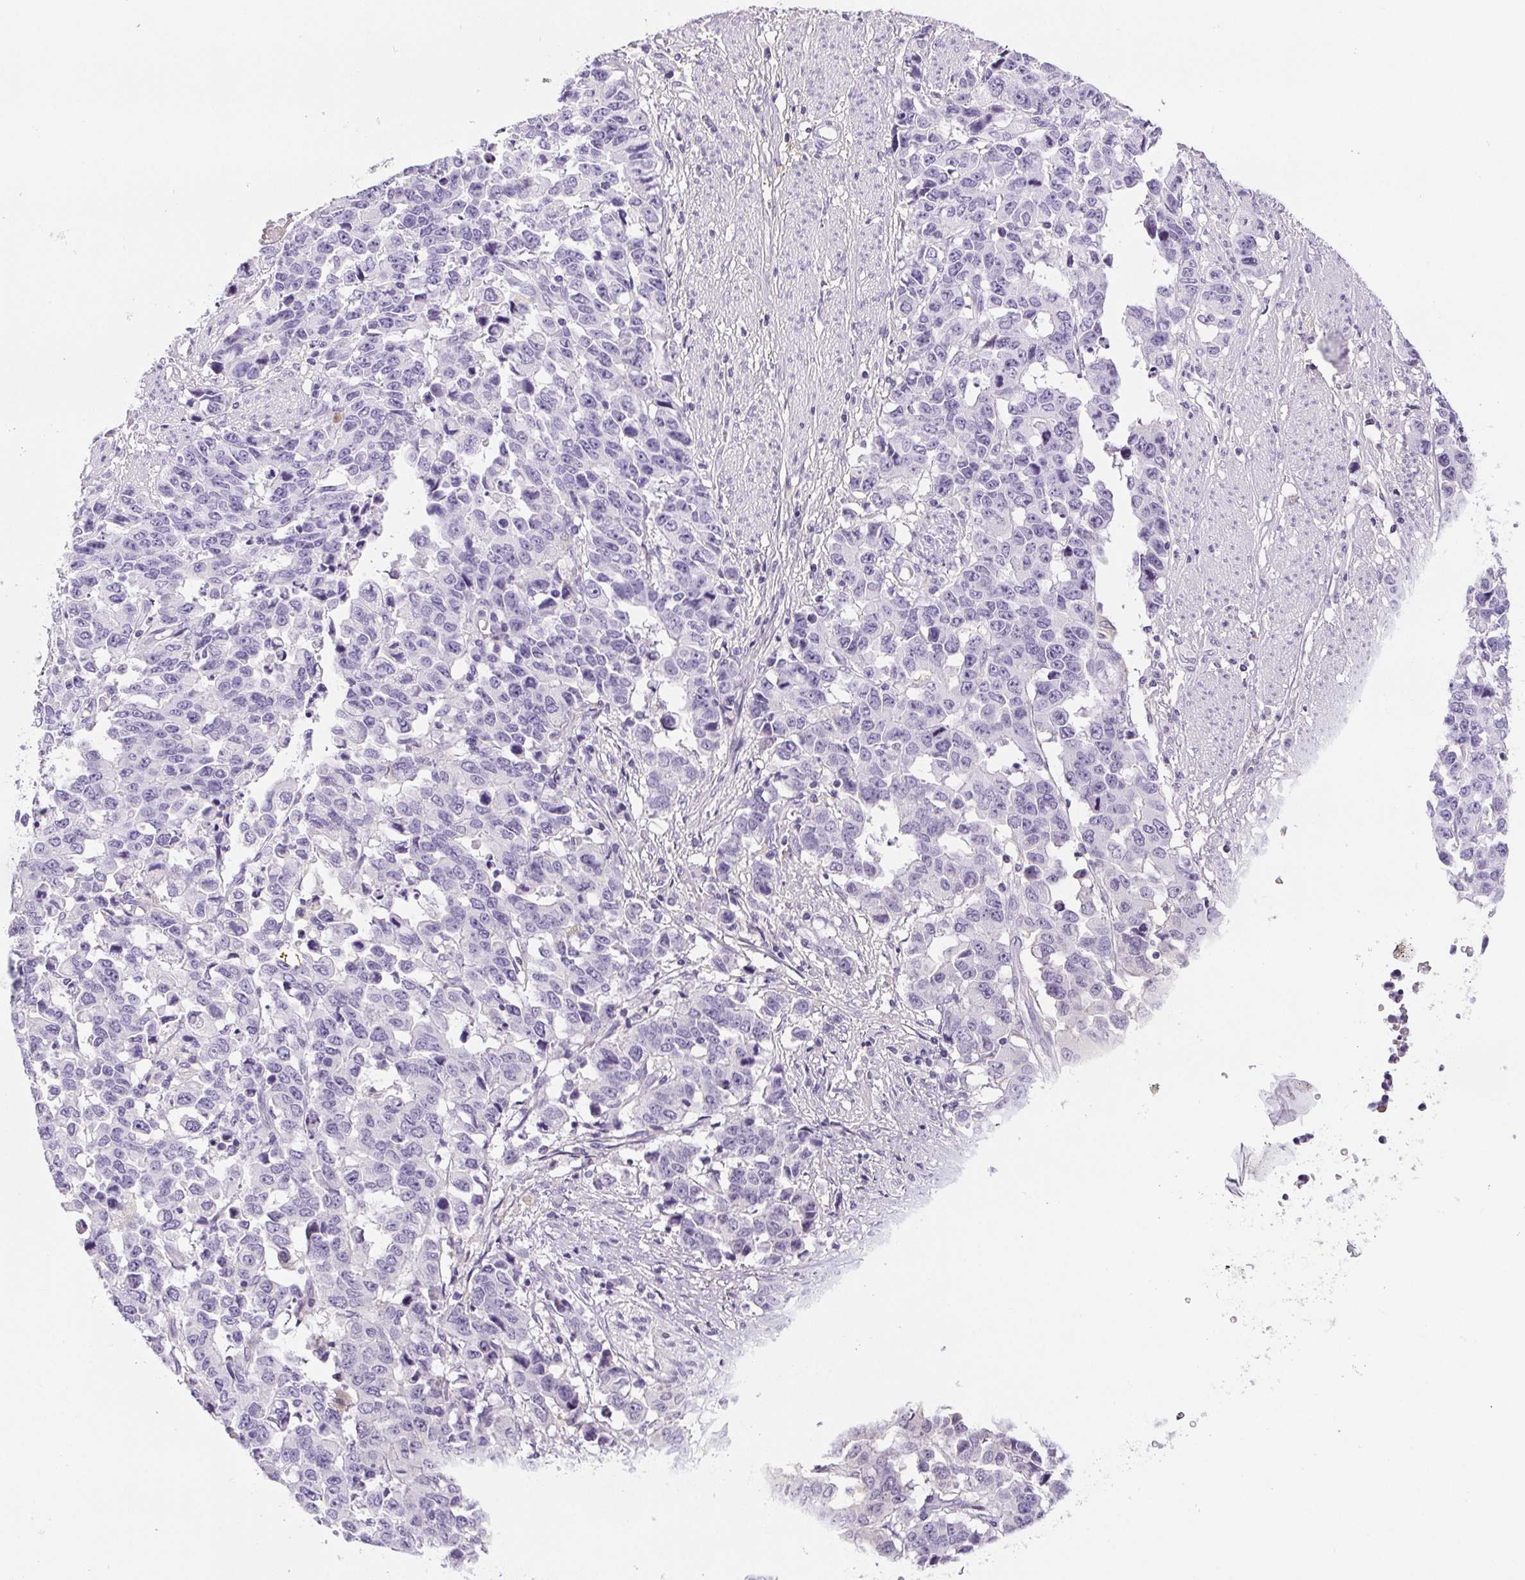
{"staining": {"intensity": "negative", "quantity": "none", "location": "none"}, "tissue": "stomach cancer", "cell_type": "Tumor cells", "image_type": "cancer", "snomed": [{"axis": "morphology", "description": "Adenocarcinoma, NOS"}, {"axis": "topography", "description": "Stomach, upper"}], "caption": "There is no significant staining in tumor cells of stomach cancer. Nuclei are stained in blue.", "gene": "BEND2", "patient": {"sex": "male", "age": 69}}